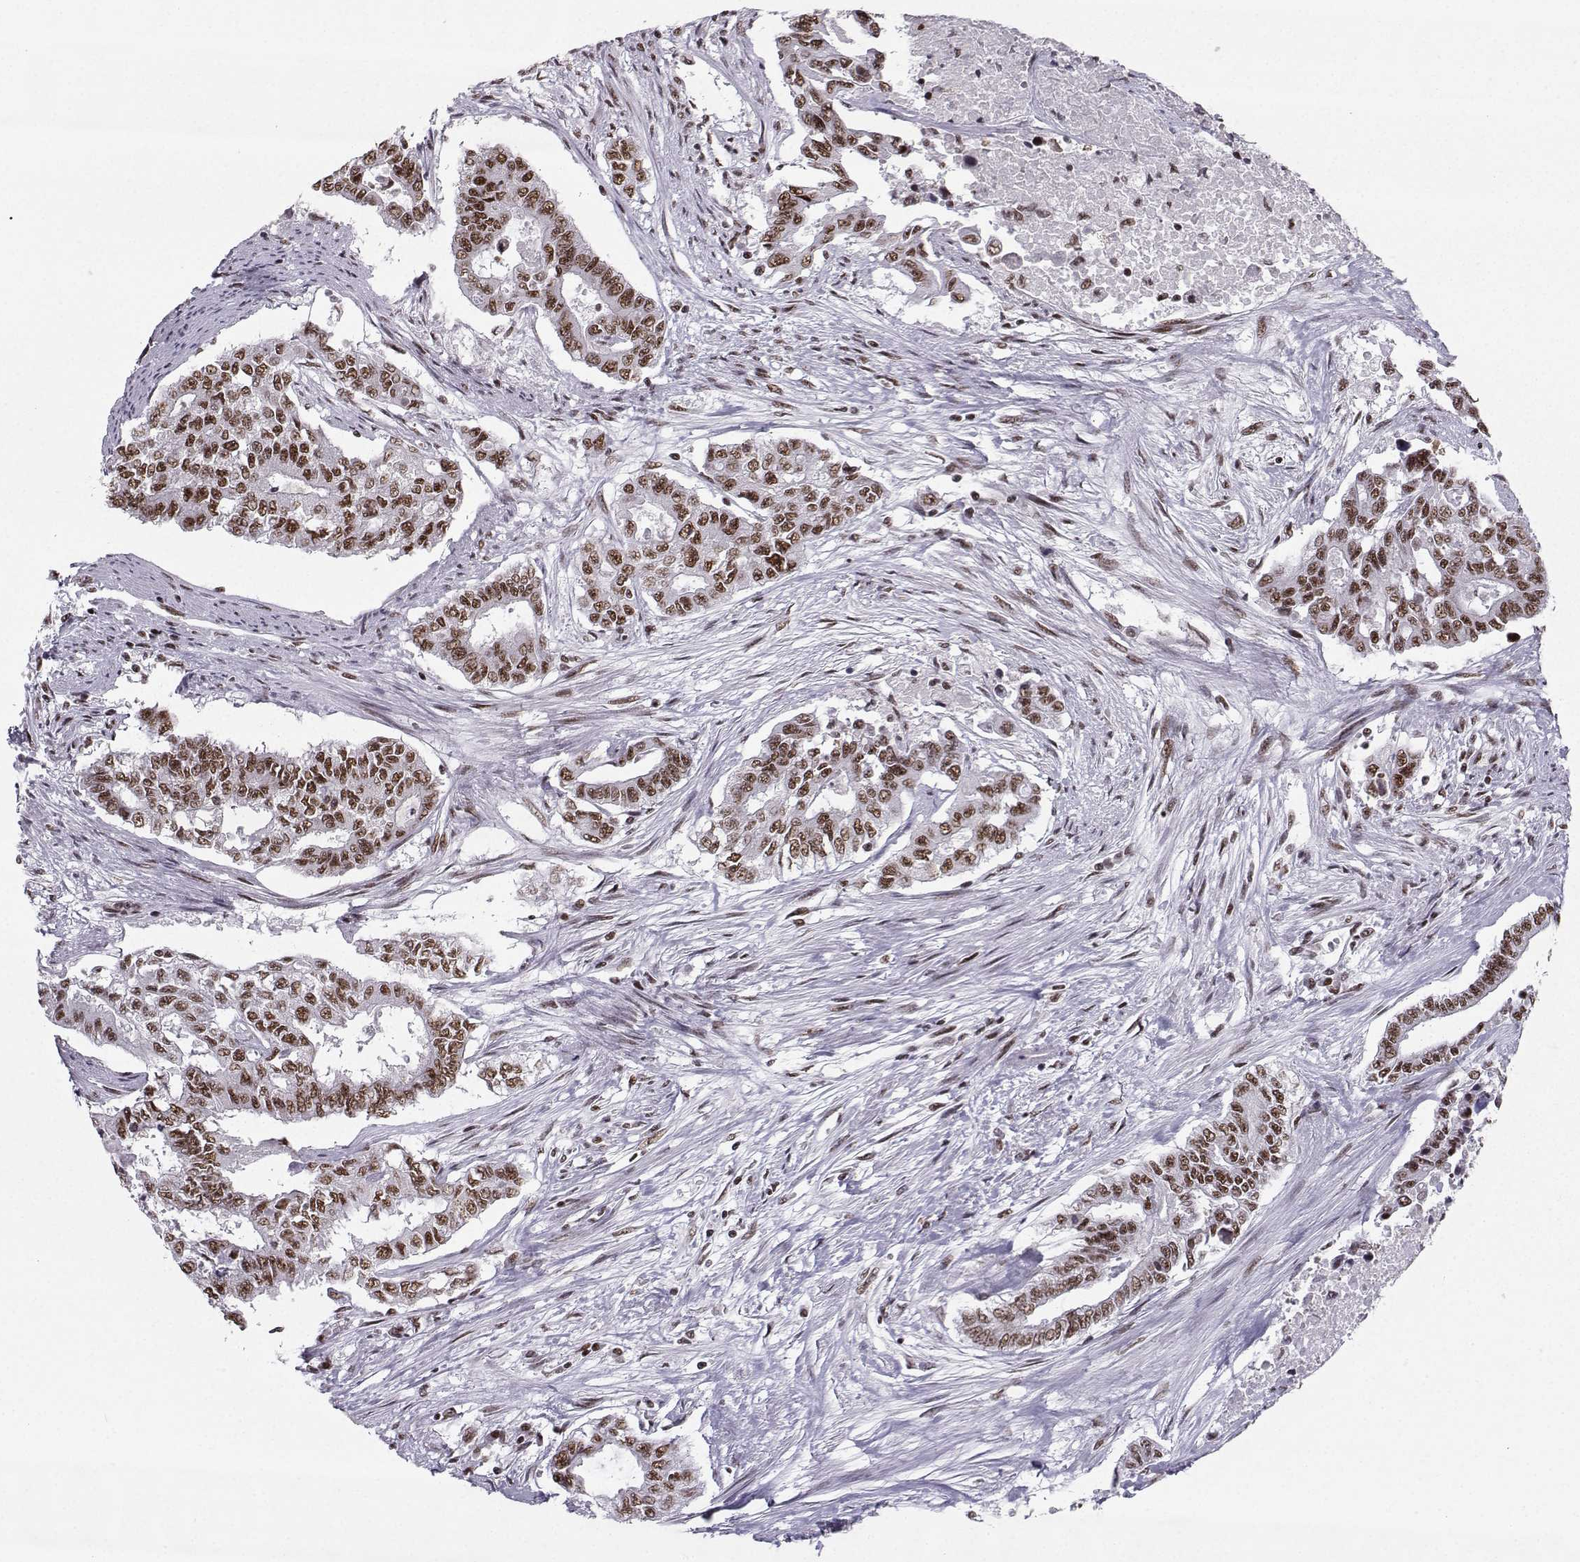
{"staining": {"intensity": "moderate", "quantity": "25%-75%", "location": "nuclear"}, "tissue": "endometrial cancer", "cell_type": "Tumor cells", "image_type": "cancer", "snomed": [{"axis": "morphology", "description": "Adenocarcinoma, NOS"}, {"axis": "topography", "description": "Uterus"}], "caption": "Protein expression analysis of endometrial adenocarcinoma reveals moderate nuclear staining in approximately 25%-75% of tumor cells.", "gene": "SNRPB2", "patient": {"sex": "female", "age": 59}}